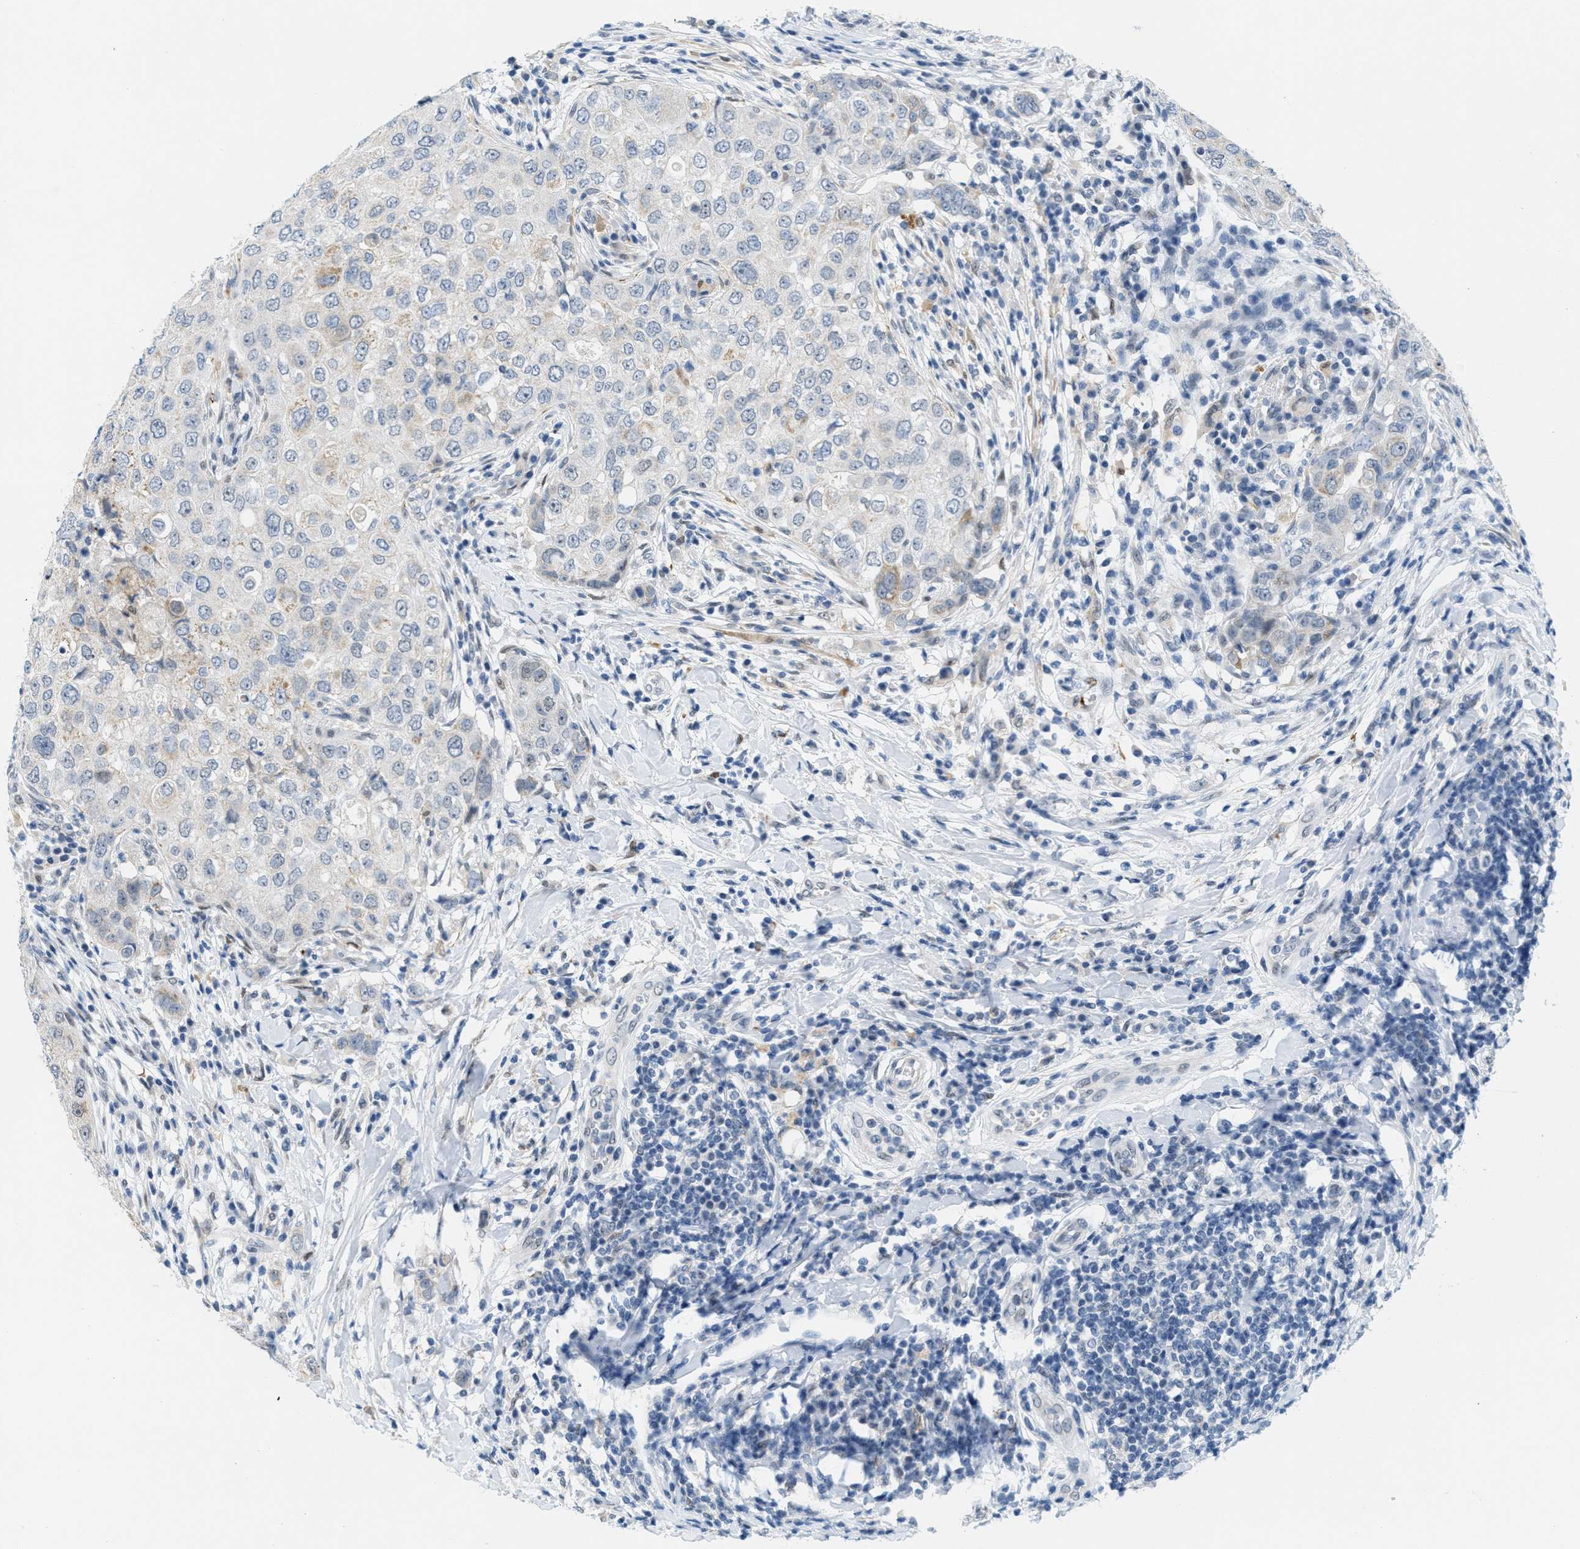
{"staining": {"intensity": "weak", "quantity": "<25%", "location": "cytoplasmic/membranous"}, "tissue": "breast cancer", "cell_type": "Tumor cells", "image_type": "cancer", "snomed": [{"axis": "morphology", "description": "Duct carcinoma"}, {"axis": "topography", "description": "Breast"}], "caption": "There is no significant positivity in tumor cells of breast cancer (infiltrating ductal carcinoma).", "gene": "HS3ST2", "patient": {"sex": "female", "age": 27}}